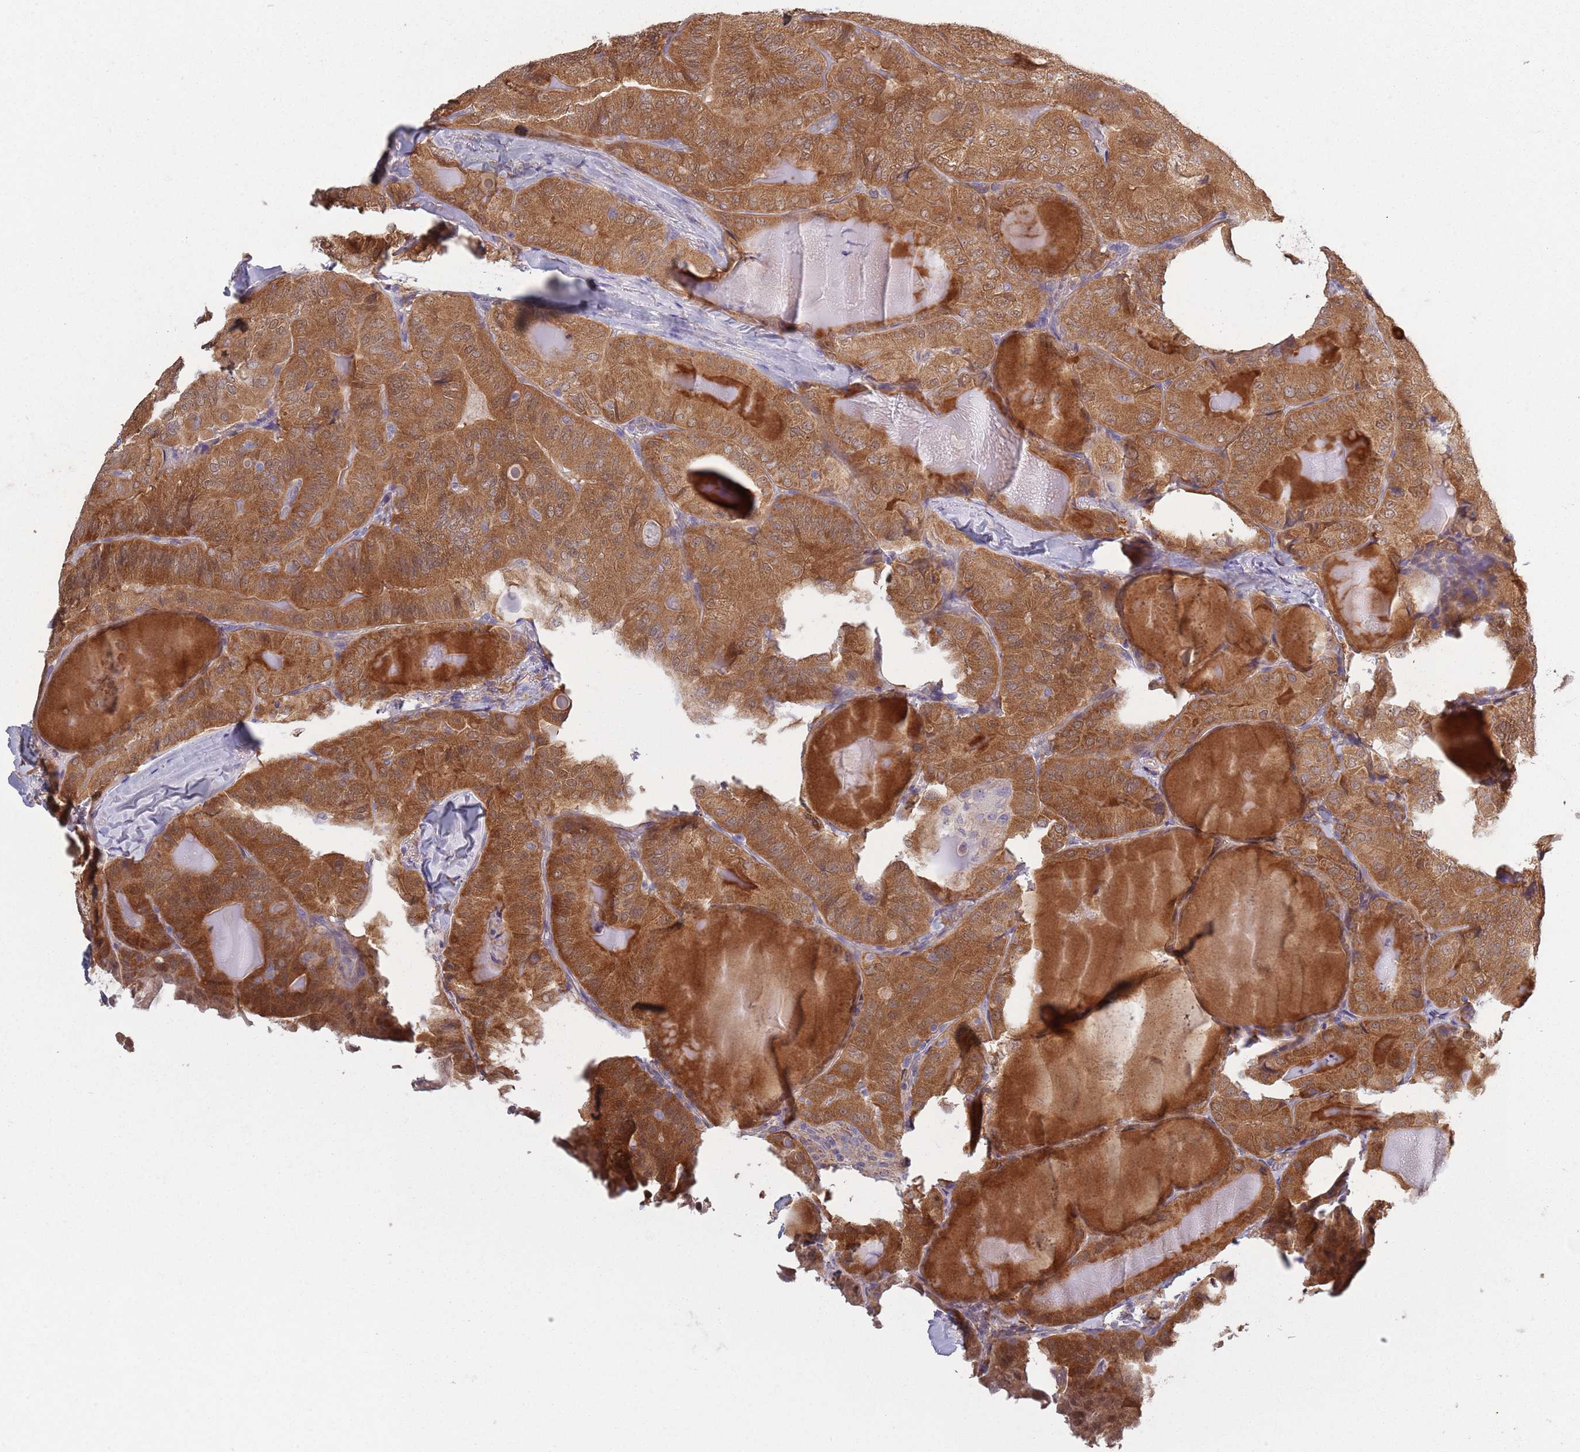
{"staining": {"intensity": "moderate", "quantity": ">75%", "location": "cytoplasmic/membranous"}, "tissue": "thyroid cancer", "cell_type": "Tumor cells", "image_type": "cancer", "snomed": [{"axis": "morphology", "description": "Papillary adenocarcinoma, NOS"}, {"axis": "topography", "description": "Thyroid gland"}], "caption": "This photomicrograph reveals immunohistochemistry staining of thyroid cancer (papillary adenocarcinoma), with medium moderate cytoplasmic/membranous staining in approximately >75% of tumor cells.", "gene": "COQ5", "patient": {"sex": "female", "age": 68}}